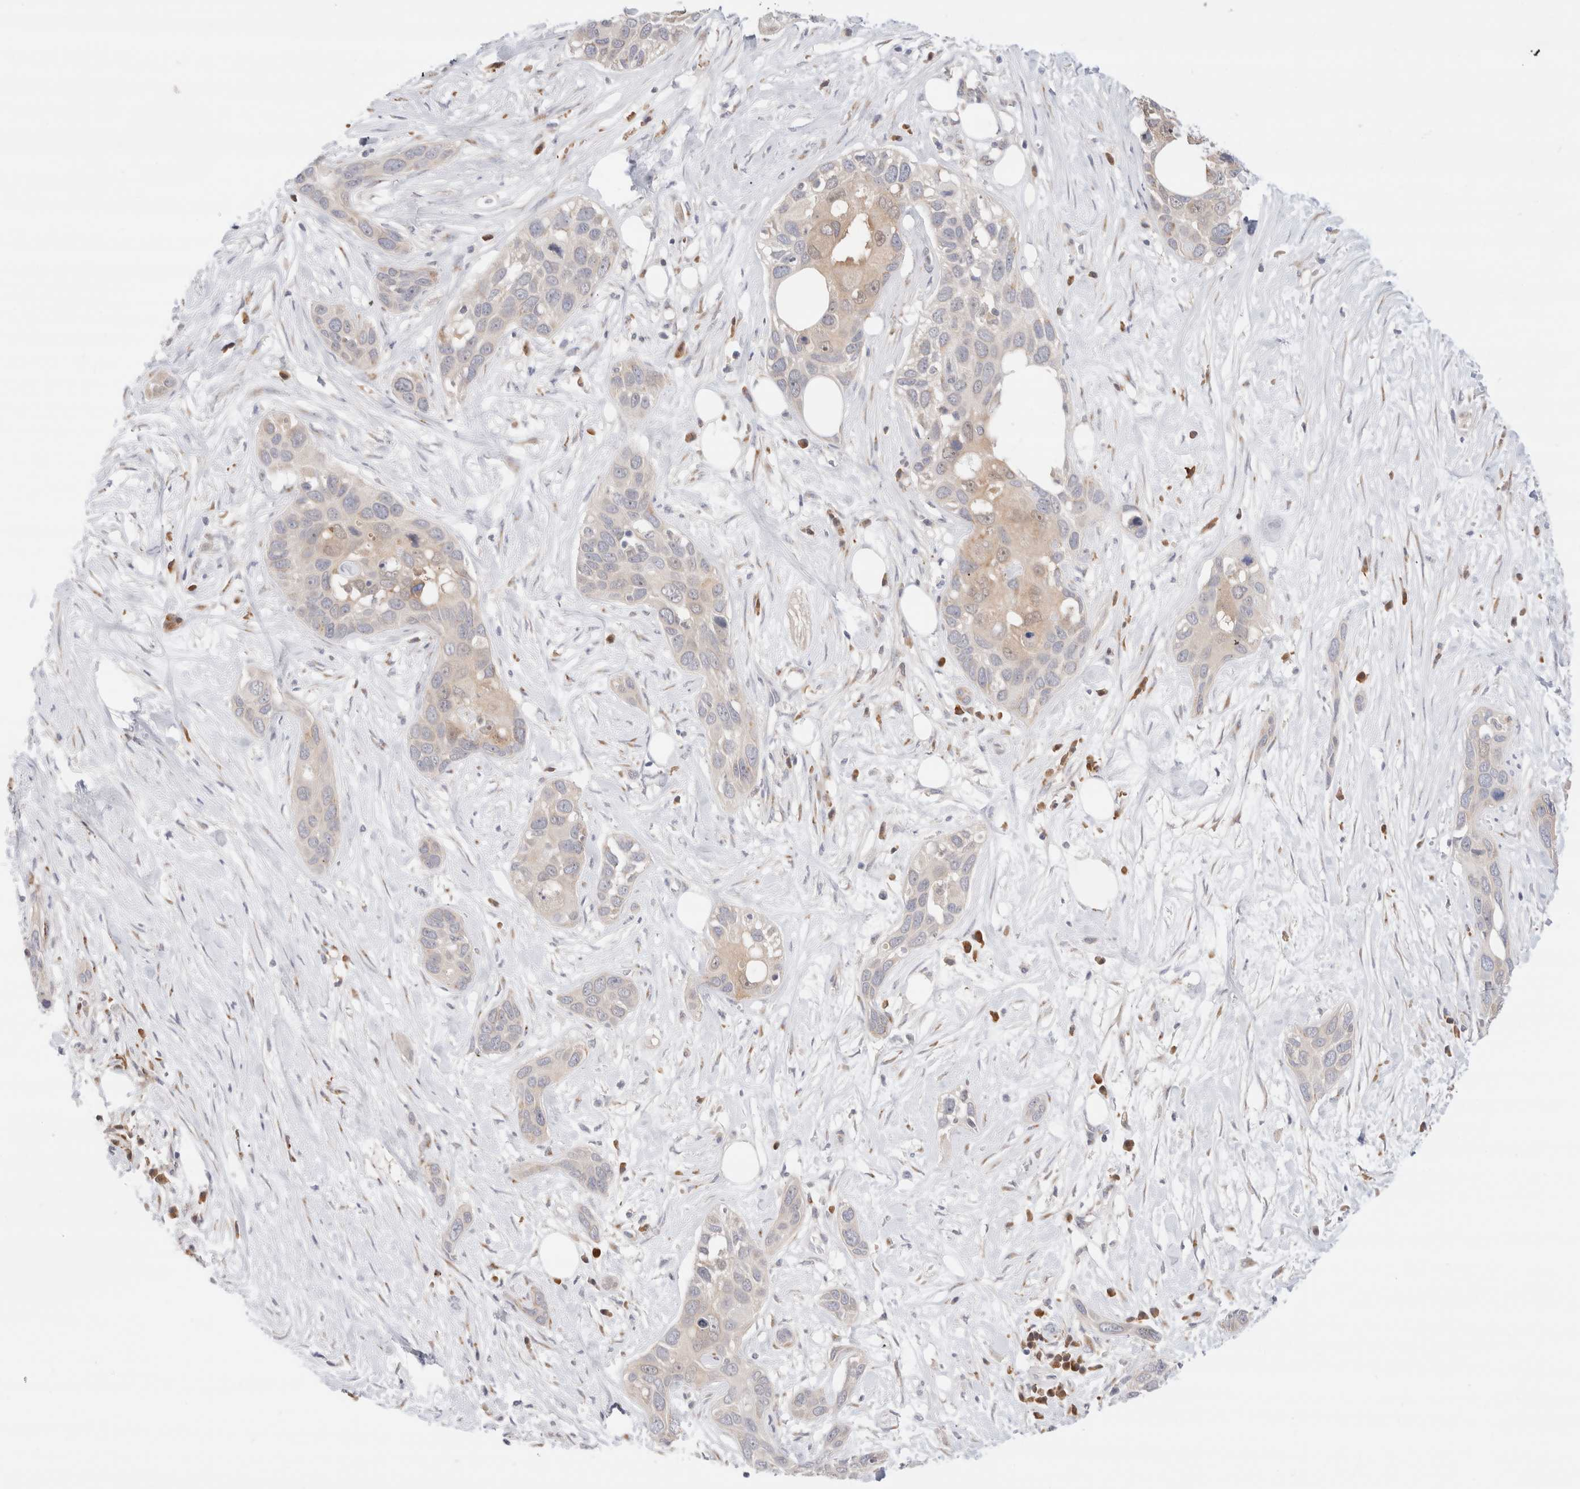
{"staining": {"intensity": "weak", "quantity": "<25%", "location": "cytoplasmic/membranous"}, "tissue": "pancreatic cancer", "cell_type": "Tumor cells", "image_type": "cancer", "snomed": [{"axis": "morphology", "description": "Adenocarcinoma, NOS"}, {"axis": "topography", "description": "Pancreas"}], "caption": "A micrograph of adenocarcinoma (pancreatic) stained for a protein shows no brown staining in tumor cells.", "gene": "EFCAB13", "patient": {"sex": "female", "age": 60}}